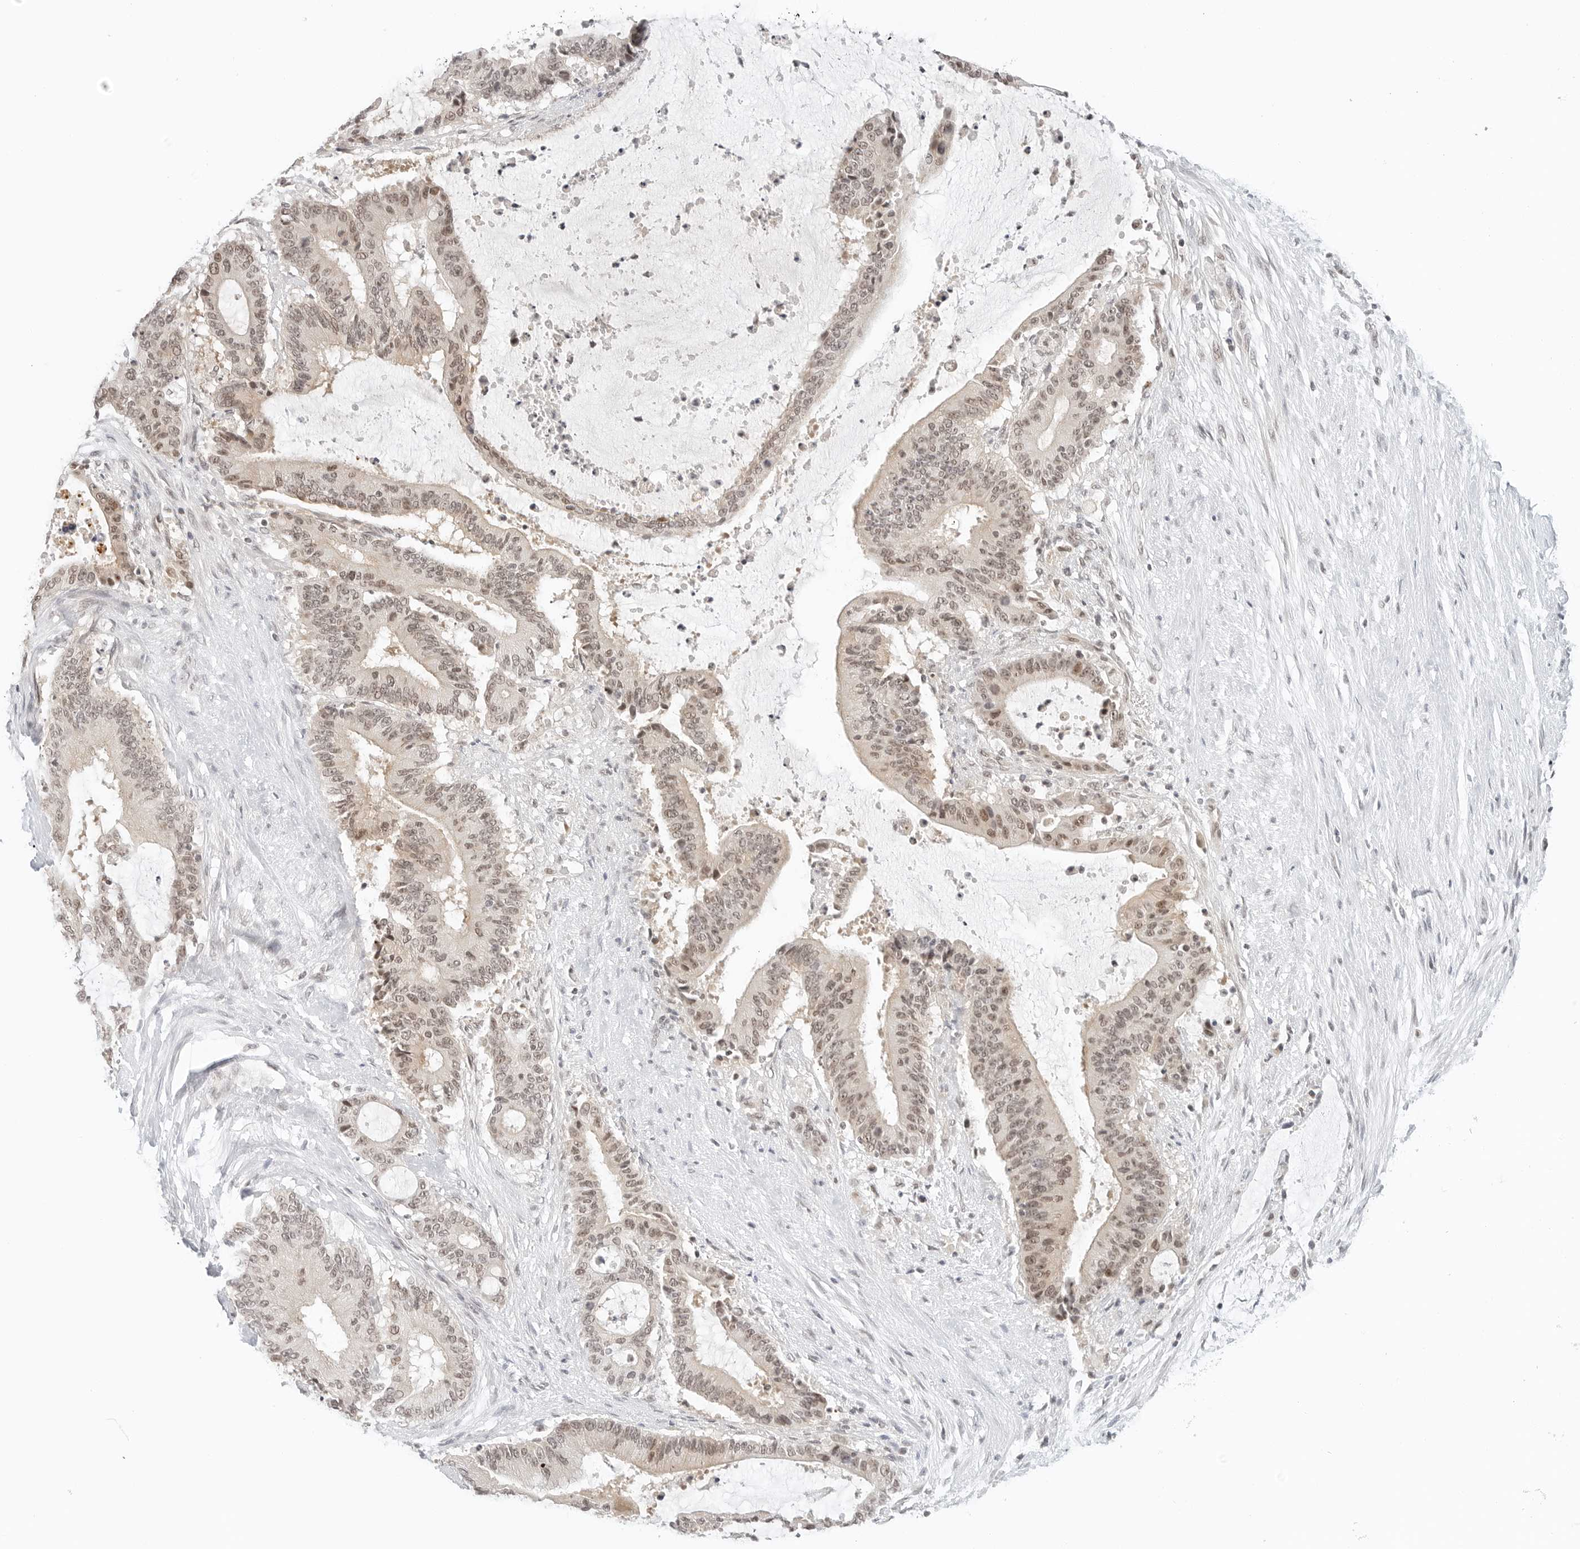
{"staining": {"intensity": "weak", "quantity": ">75%", "location": "cytoplasmic/membranous,nuclear"}, "tissue": "liver cancer", "cell_type": "Tumor cells", "image_type": "cancer", "snomed": [{"axis": "morphology", "description": "Normal tissue, NOS"}, {"axis": "morphology", "description": "Cholangiocarcinoma"}, {"axis": "topography", "description": "Liver"}, {"axis": "topography", "description": "Peripheral nerve tissue"}], "caption": "Human liver cholangiocarcinoma stained for a protein (brown) exhibits weak cytoplasmic/membranous and nuclear positive positivity in approximately >75% of tumor cells.", "gene": "NEO1", "patient": {"sex": "female", "age": 73}}